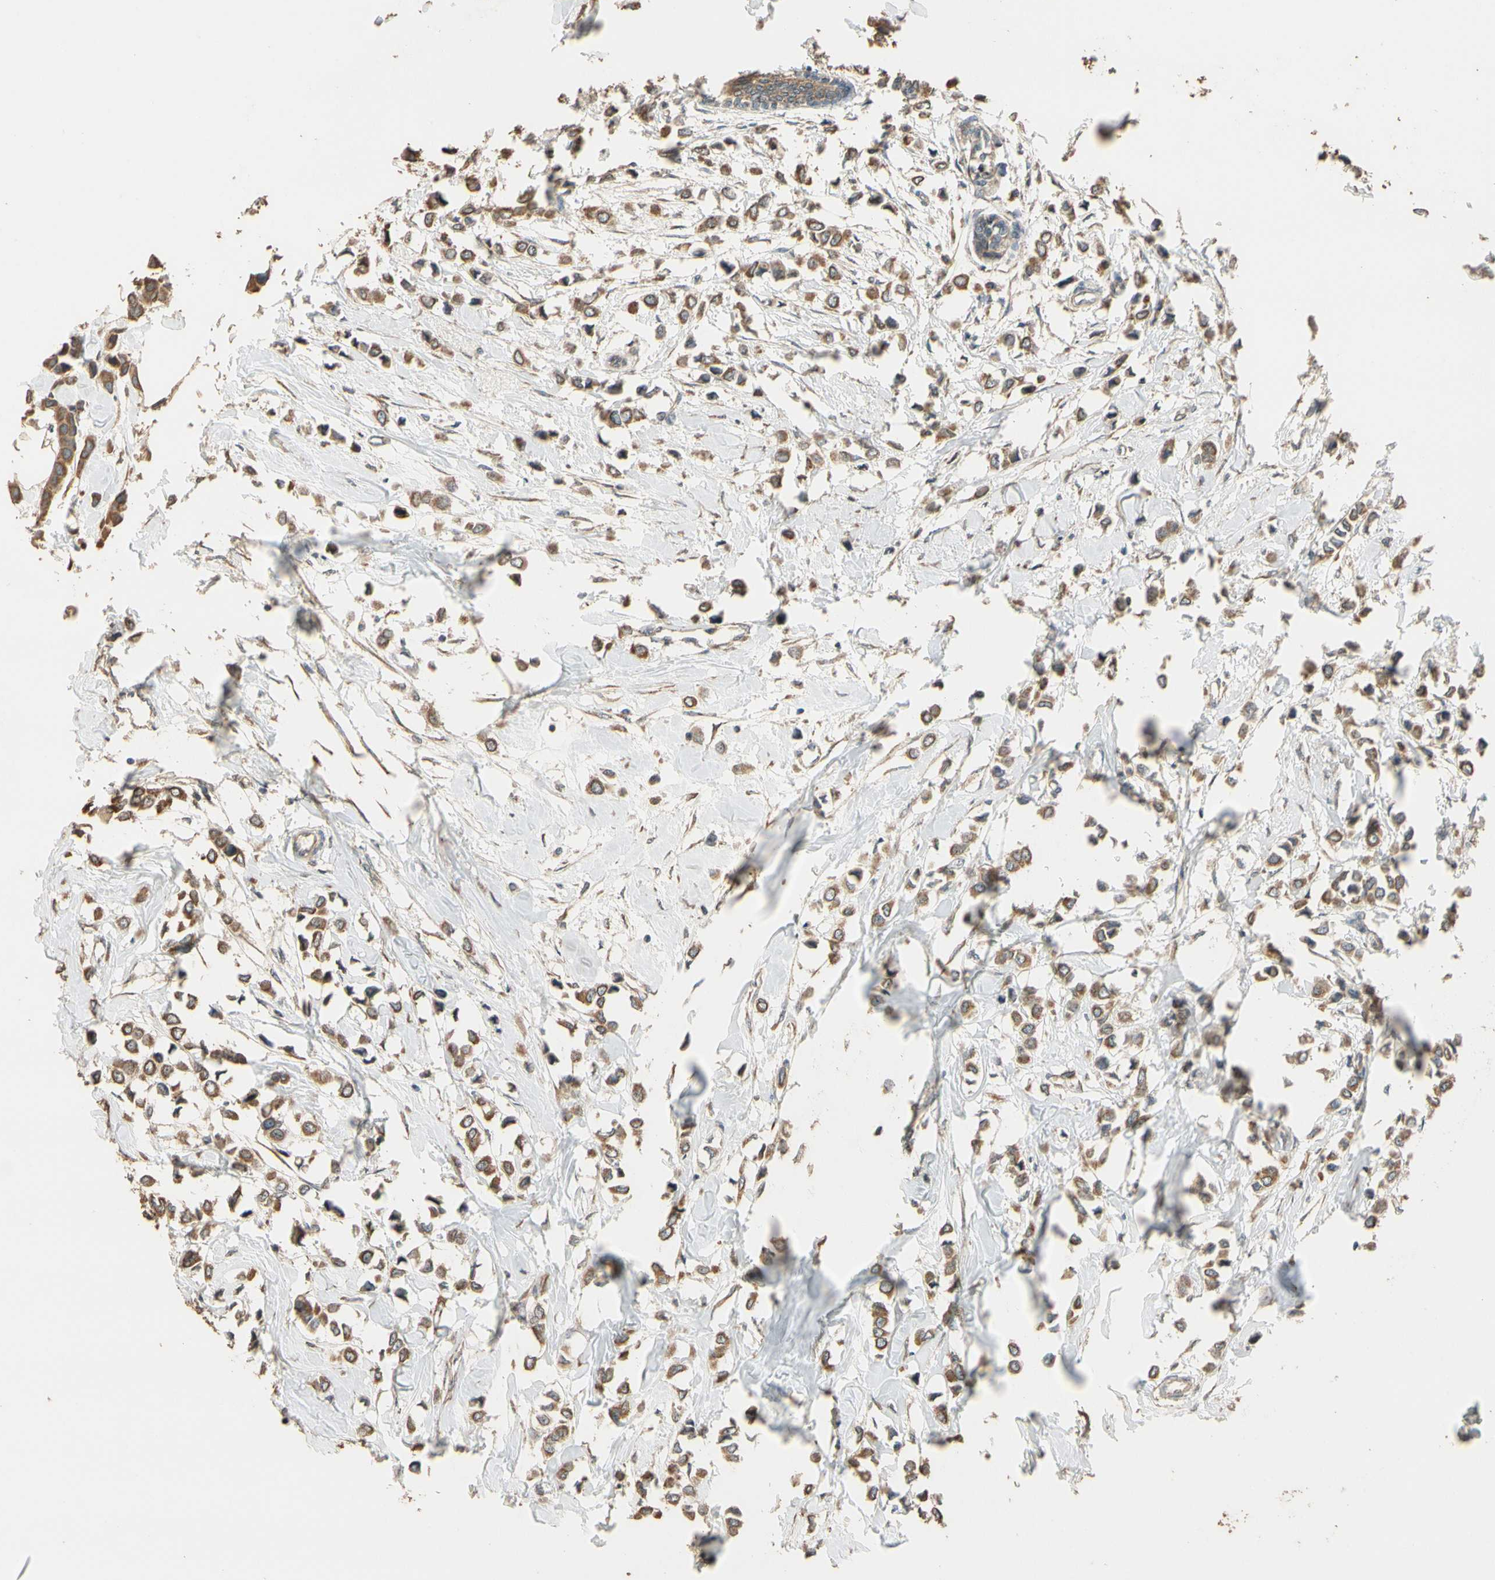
{"staining": {"intensity": "moderate", "quantity": ">75%", "location": "cytoplasmic/membranous"}, "tissue": "breast cancer", "cell_type": "Tumor cells", "image_type": "cancer", "snomed": [{"axis": "morphology", "description": "Lobular carcinoma"}, {"axis": "topography", "description": "Breast"}], "caption": "Brown immunohistochemical staining in human breast cancer (lobular carcinoma) reveals moderate cytoplasmic/membranous positivity in approximately >75% of tumor cells.", "gene": "STX18", "patient": {"sex": "female", "age": 51}}